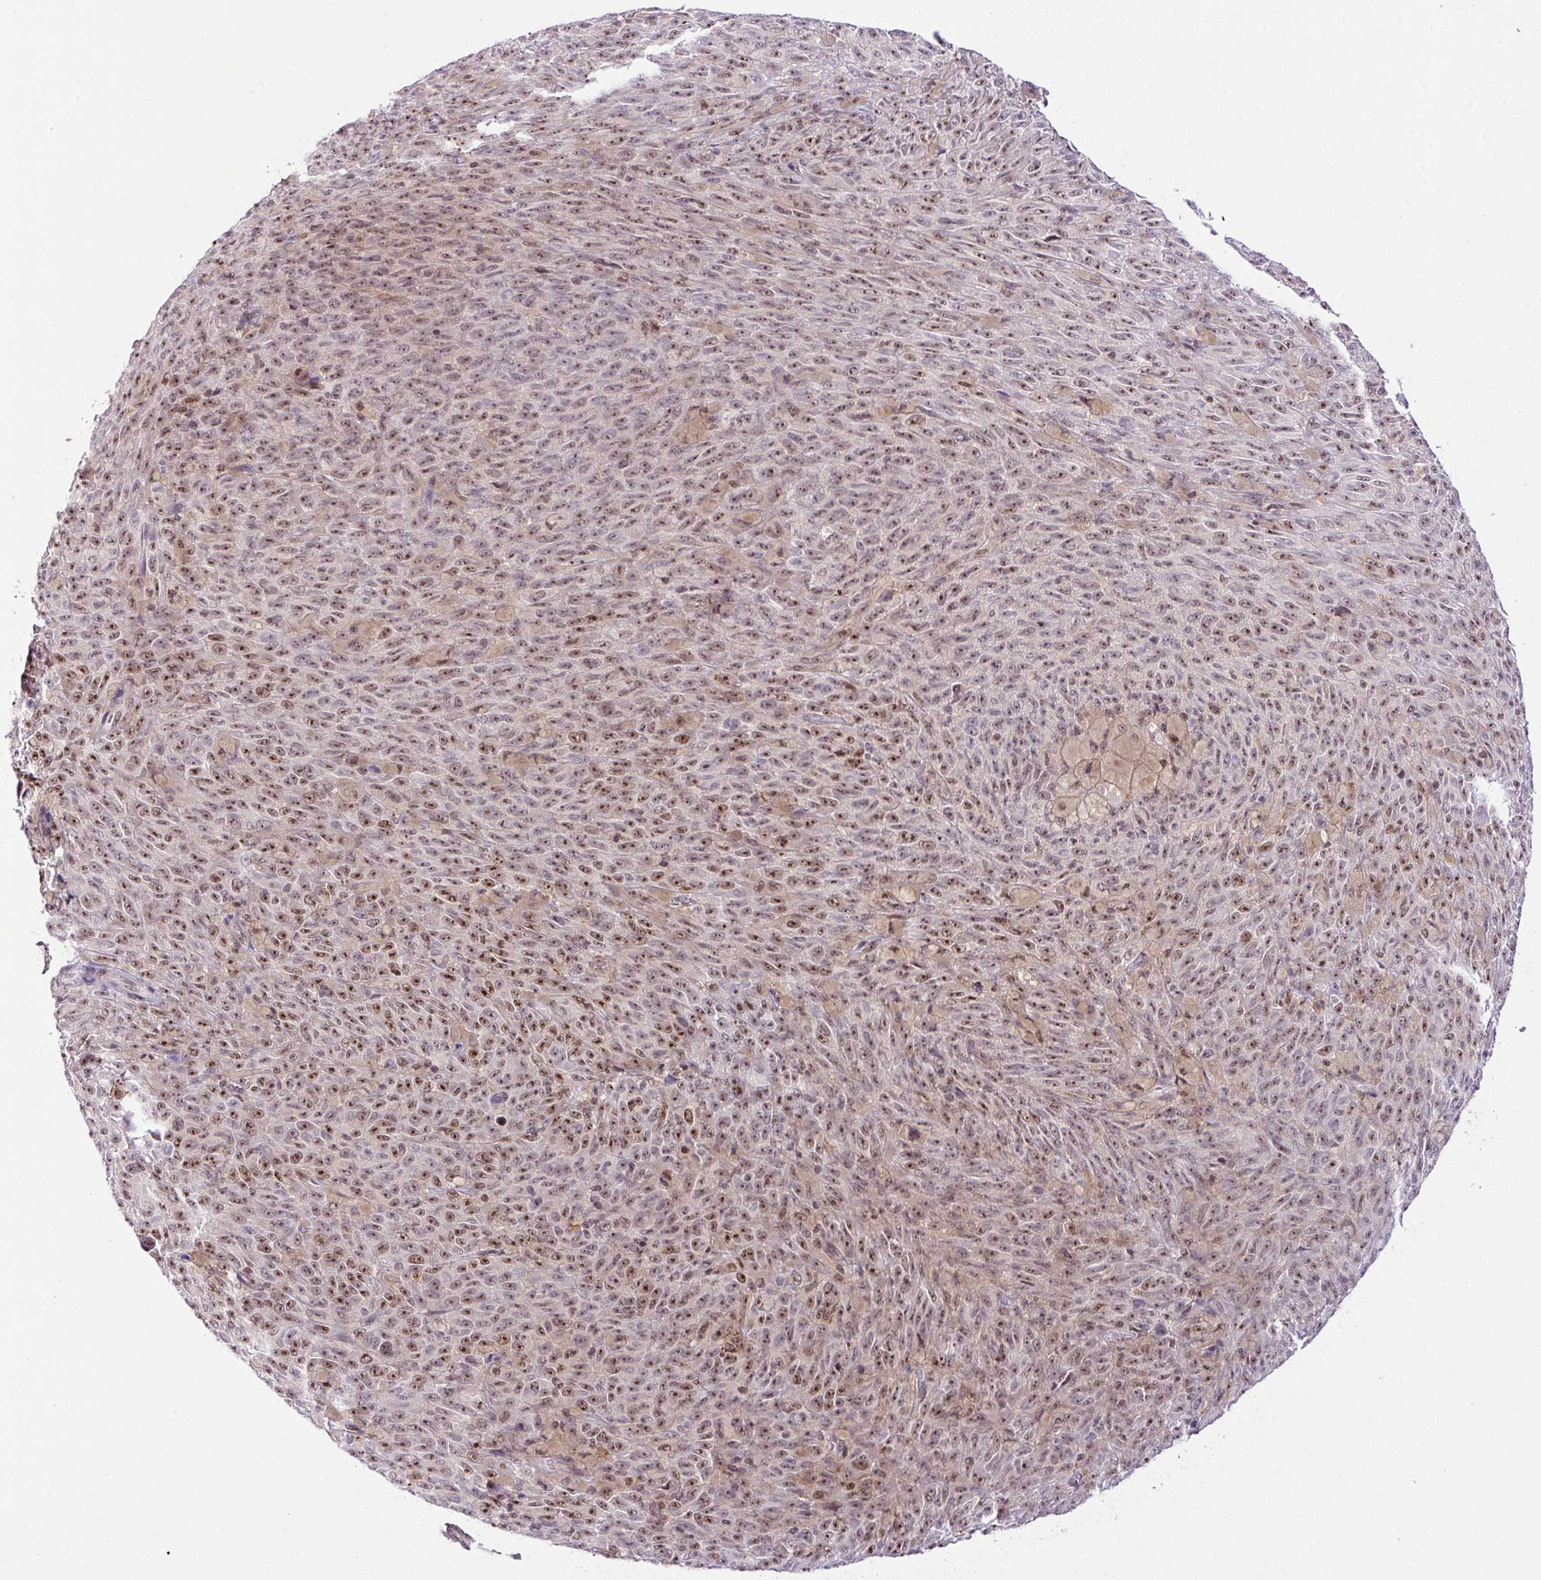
{"staining": {"intensity": "moderate", "quantity": ">75%", "location": "nuclear"}, "tissue": "melanoma", "cell_type": "Tumor cells", "image_type": "cancer", "snomed": [{"axis": "morphology", "description": "Malignant melanoma, NOS"}, {"axis": "topography", "description": "Skin"}], "caption": "Tumor cells show medium levels of moderate nuclear expression in about >75% of cells in malignant melanoma. The protein is shown in brown color, while the nuclei are stained blue.", "gene": "CCDC137", "patient": {"sex": "female", "age": 82}}